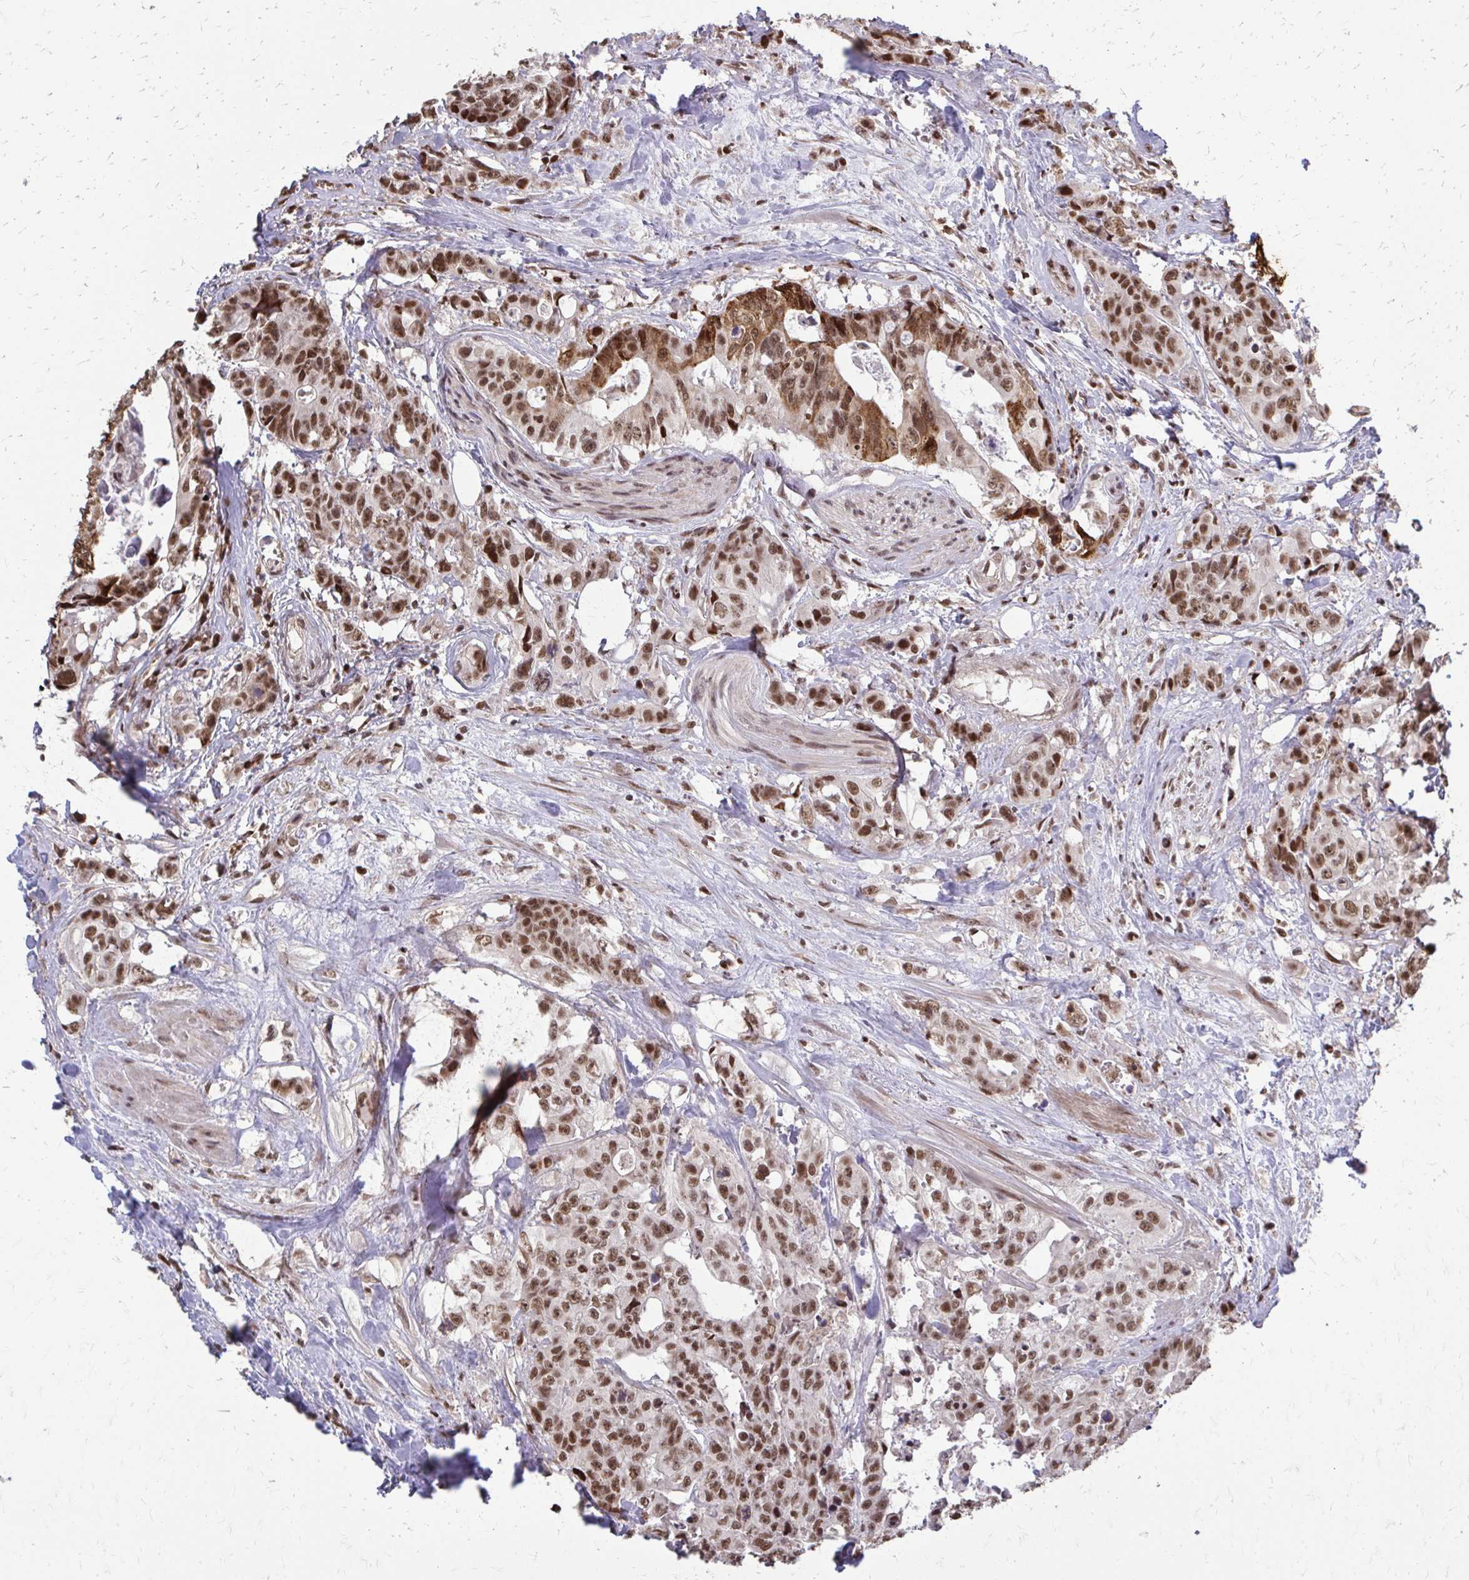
{"staining": {"intensity": "moderate", "quantity": ">75%", "location": "nuclear"}, "tissue": "colorectal cancer", "cell_type": "Tumor cells", "image_type": "cancer", "snomed": [{"axis": "morphology", "description": "Adenocarcinoma, NOS"}, {"axis": "topography", "description": "Rectum"}], "caption": "The immunohistochemical stain highlights moderate nuclear positivity in tumor cells of adenocarcinoma (colorectal) tissue.", "gene": "SS18", "patient": {"sex": "female", "age": 62}}